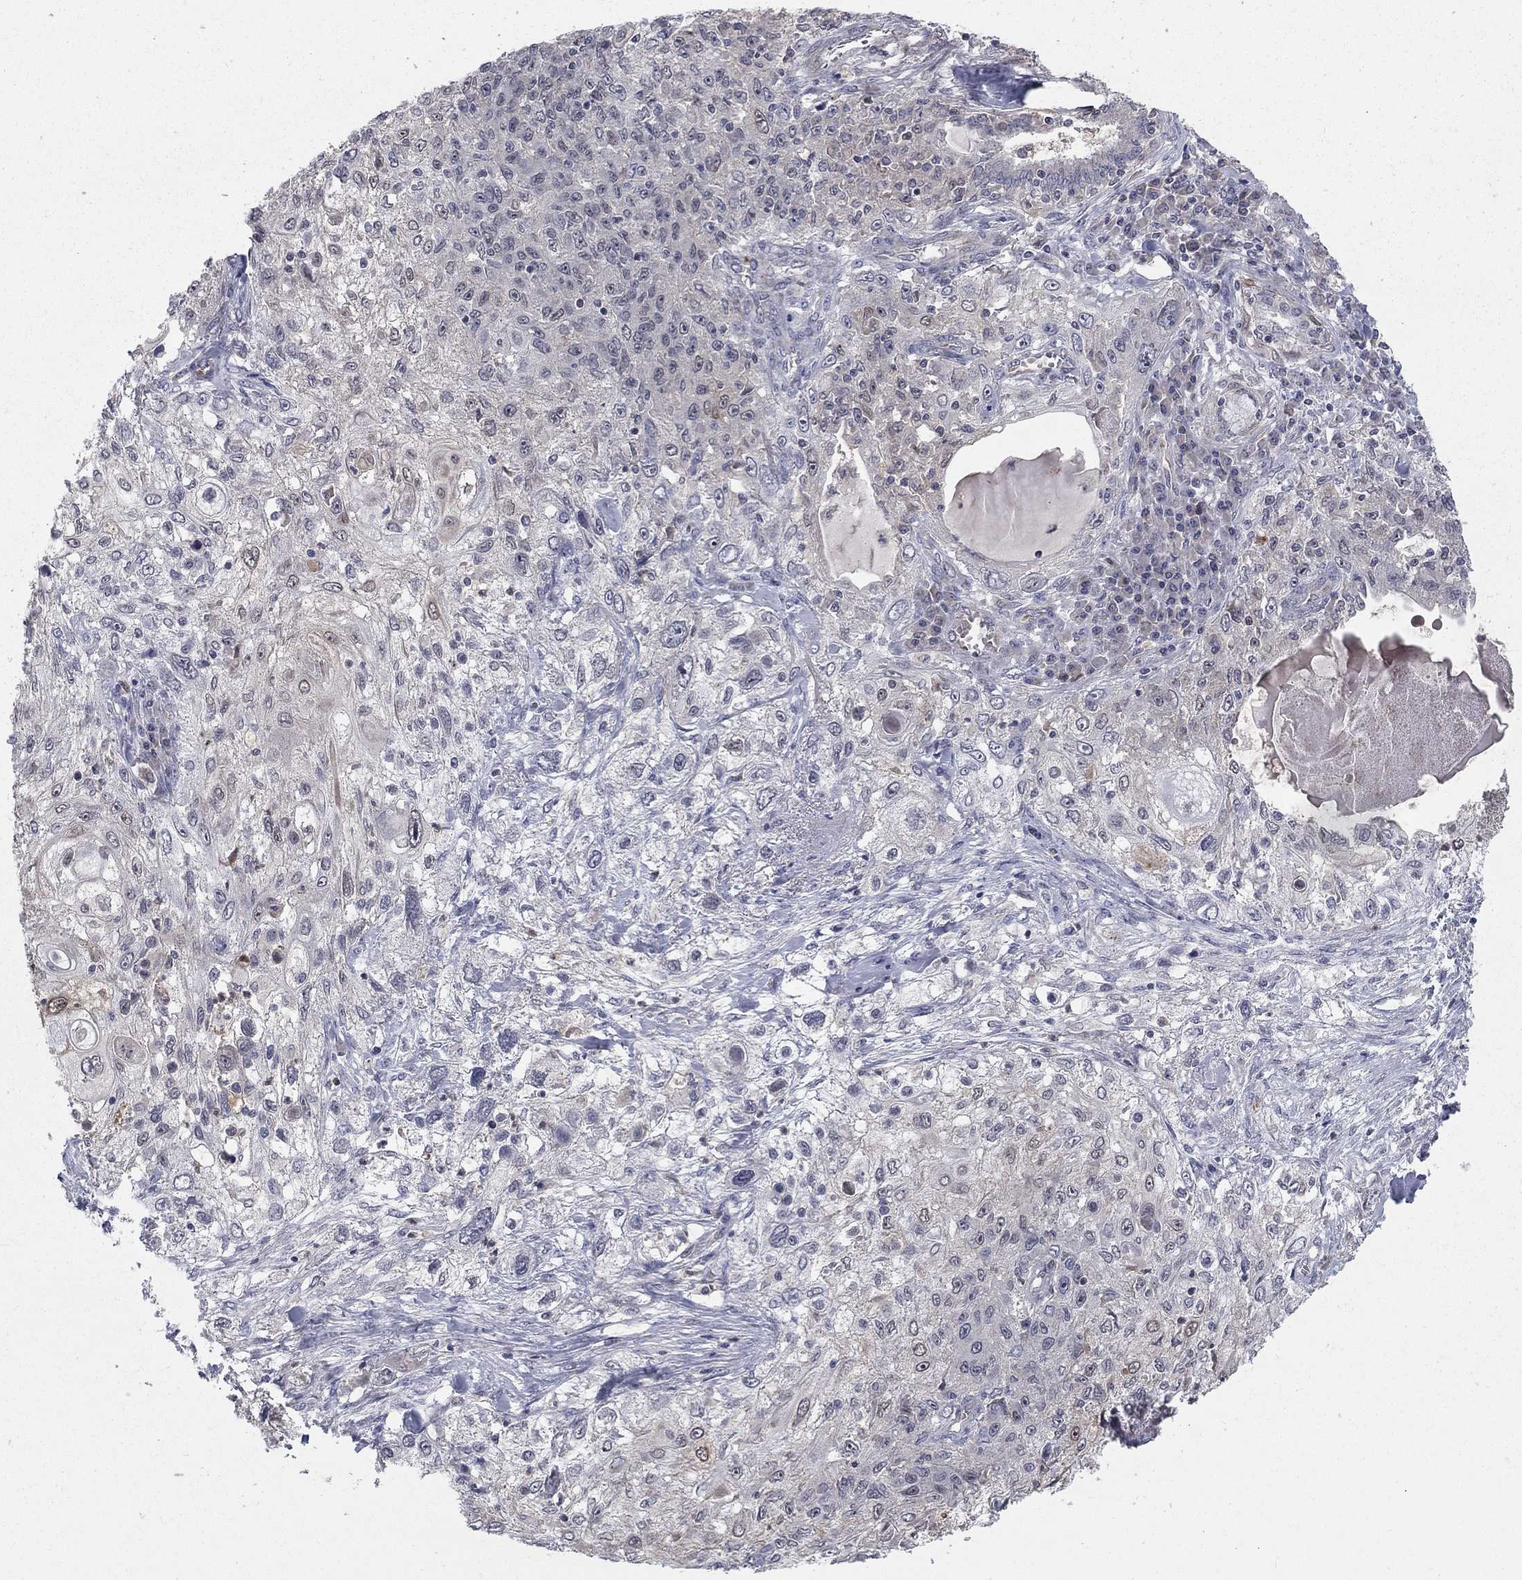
{"staining": {"intensity": "negative", "quantity": "none", "location": "none"}, "tissue": "lung cancer", "cell_type": "Tumor cells", "image_type": "cancer", "snomed": [{"axis": "morphology", "description": "Squamous cell carcinoma, NOS"}, {"axis": "topography", "description": "Lung"}], "caption": "Tumor cells show no significant protein positivity in lung cancer. Brightfield microscopy of immunohistochemistry stained with DAB (3,3'-diaminobenzidine) (brown) and hematoxylin (blue), captured at high magnification.", "gene": "MSRA", "patient": {"sex": "female", "age": 69}}